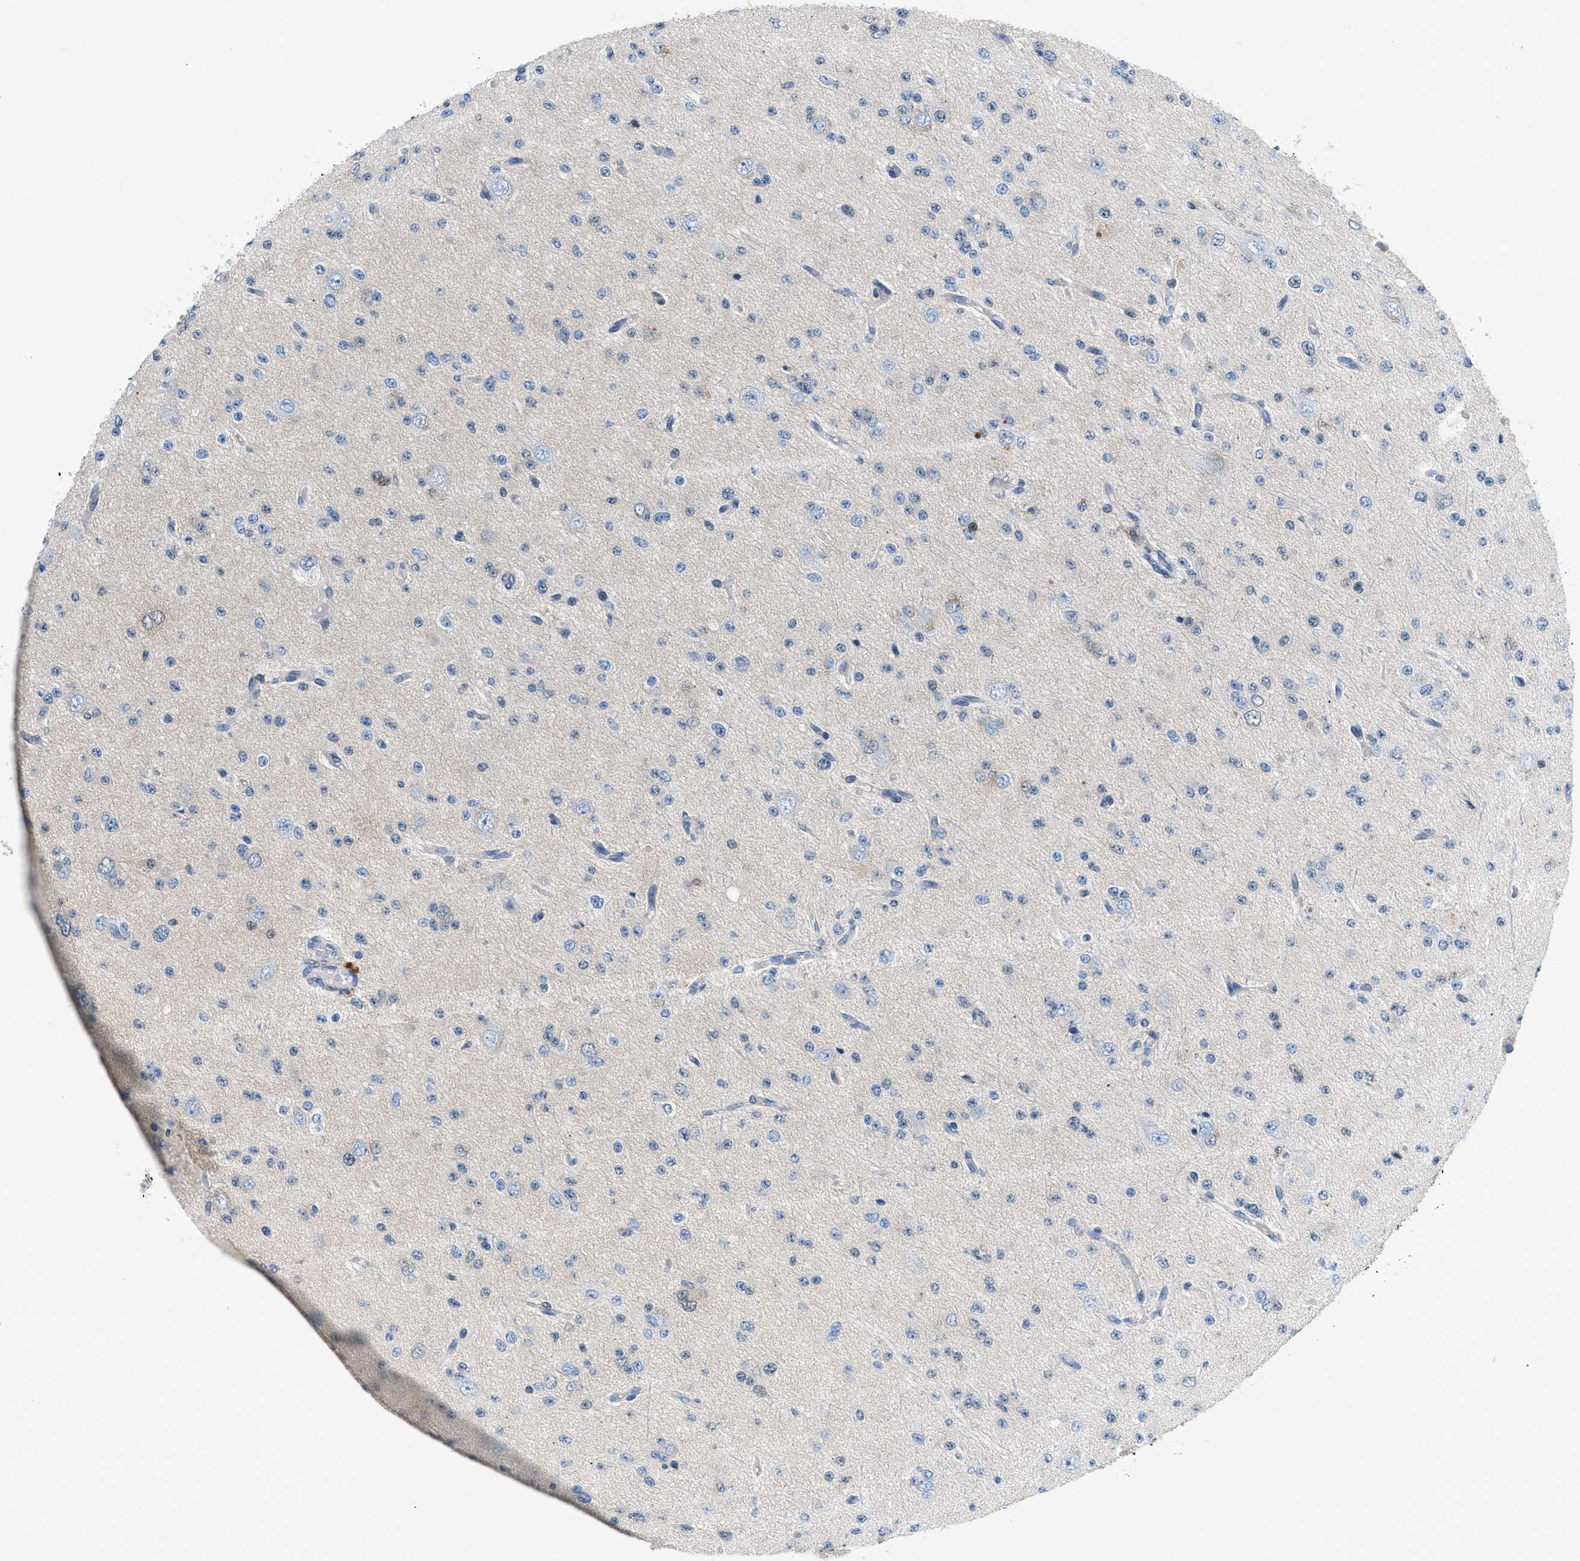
{"staining": {"intensity": "negative", "quantity": "none", "location": "none"}, "tissue": "glioma", "cell_type": "Tumor cells", "image_type": "cancer", "snomed": [{"axis": "morphology", "description": "Glioma, malignant, Low grade"}, {"axis": "topography", "description": "Brain"}], "caption": "Immunohistochemistry photomicrograph of neoplastic tissue: glioma stained with DAB reveals no significant protein staining in tumor cells. Brightfield microscopy of IHC stained with DAB (3,3'-diaminobenzidine) (brown) and hematoxylin (blue), captured at high magnification.", "gene": "FBN1", "patient": {"sex": "male", "age": 38}}